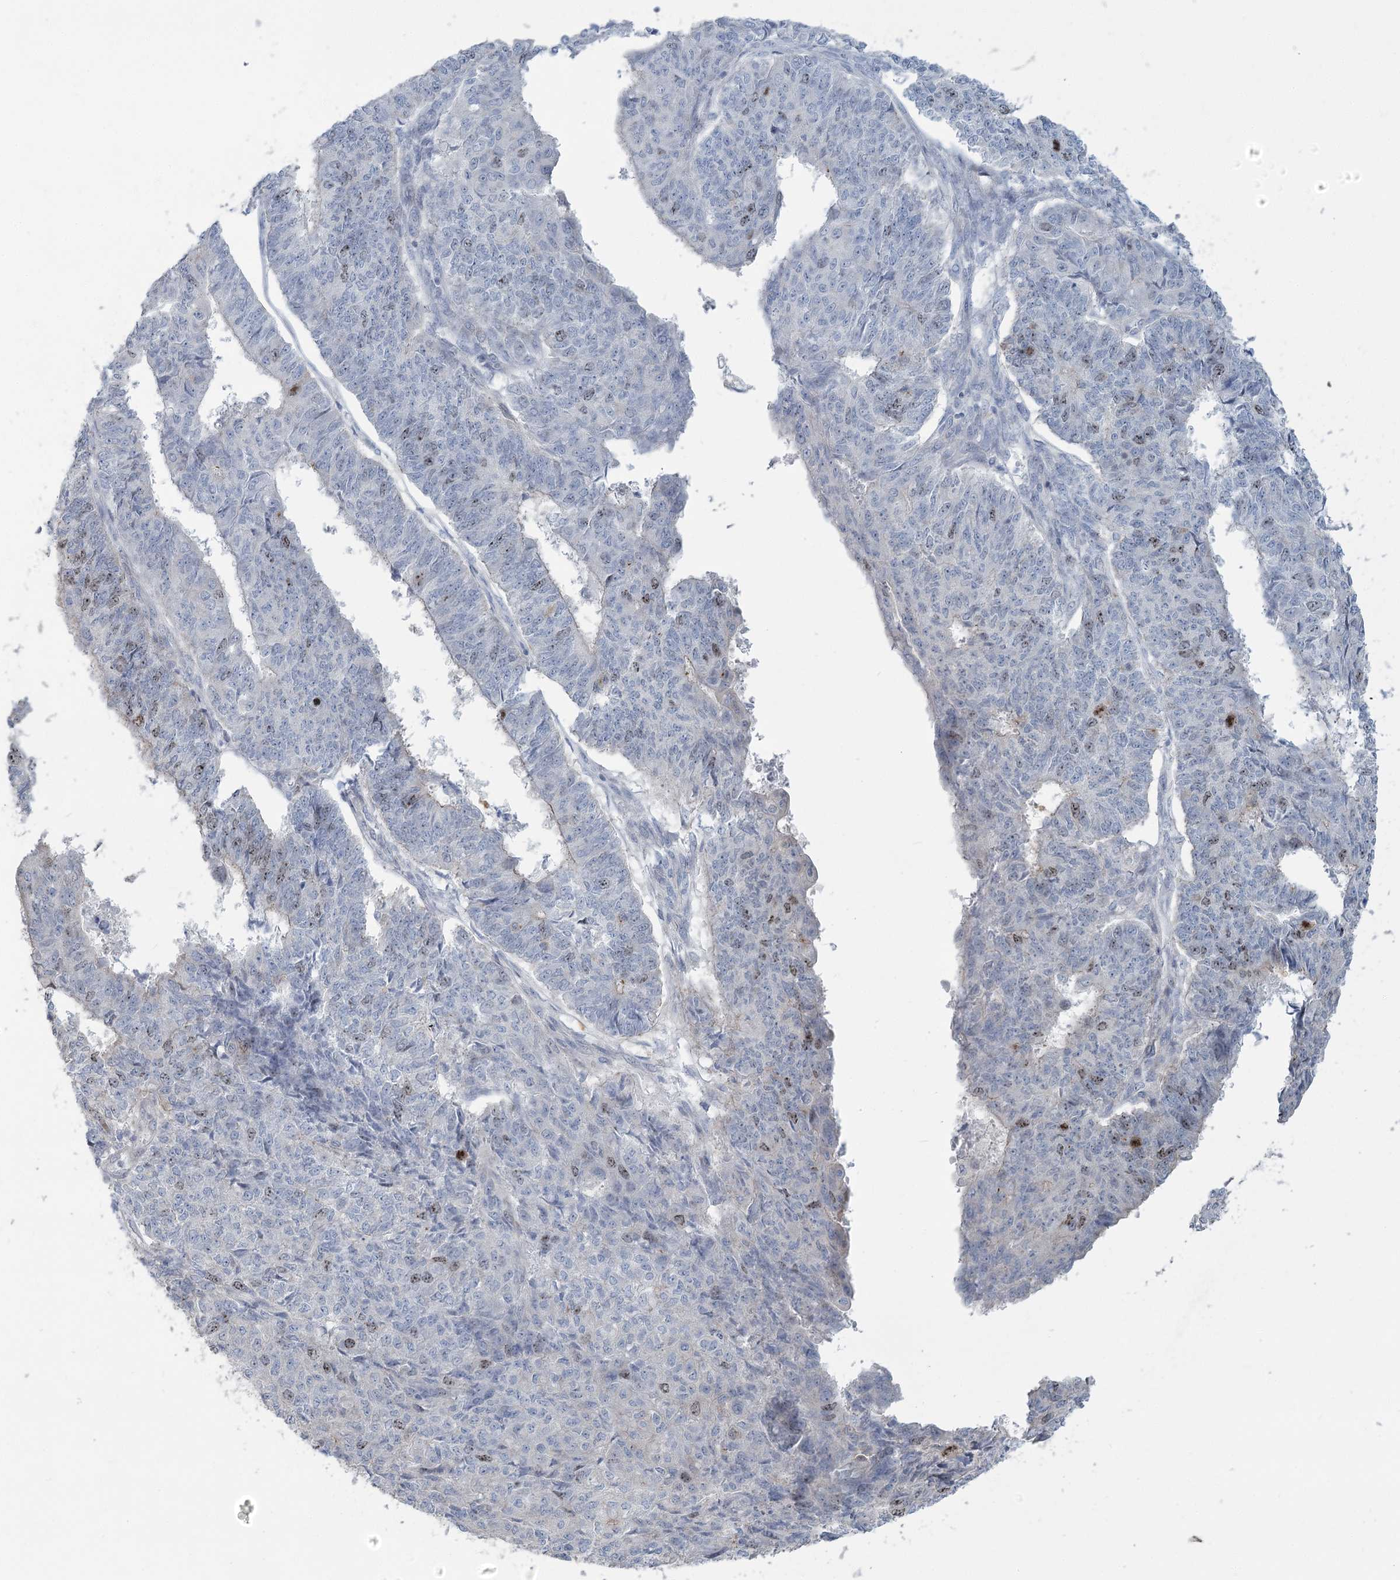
{"staining": {"intensity": "weak", "quantity": "<25%", "location": "nuclear"}, "tissue": "endometrial cancer", "cell_type": "Tumor cells", "image_type": "cancer", "snomed": [{"axis": "morphology", "description": "Adenocarcinoma, NOS"}, {"axis": "topography", "description": "Endometrium"}], "caption": "Immunohistochemistry of endometrial adenocarcinoma shows no positivity in tumor cells. (Brightfield microscopy of DAB immunohistochemistry at high magnification).", "gene": "ABITRAM", "patient": {"sex": "female", "age": 32}}